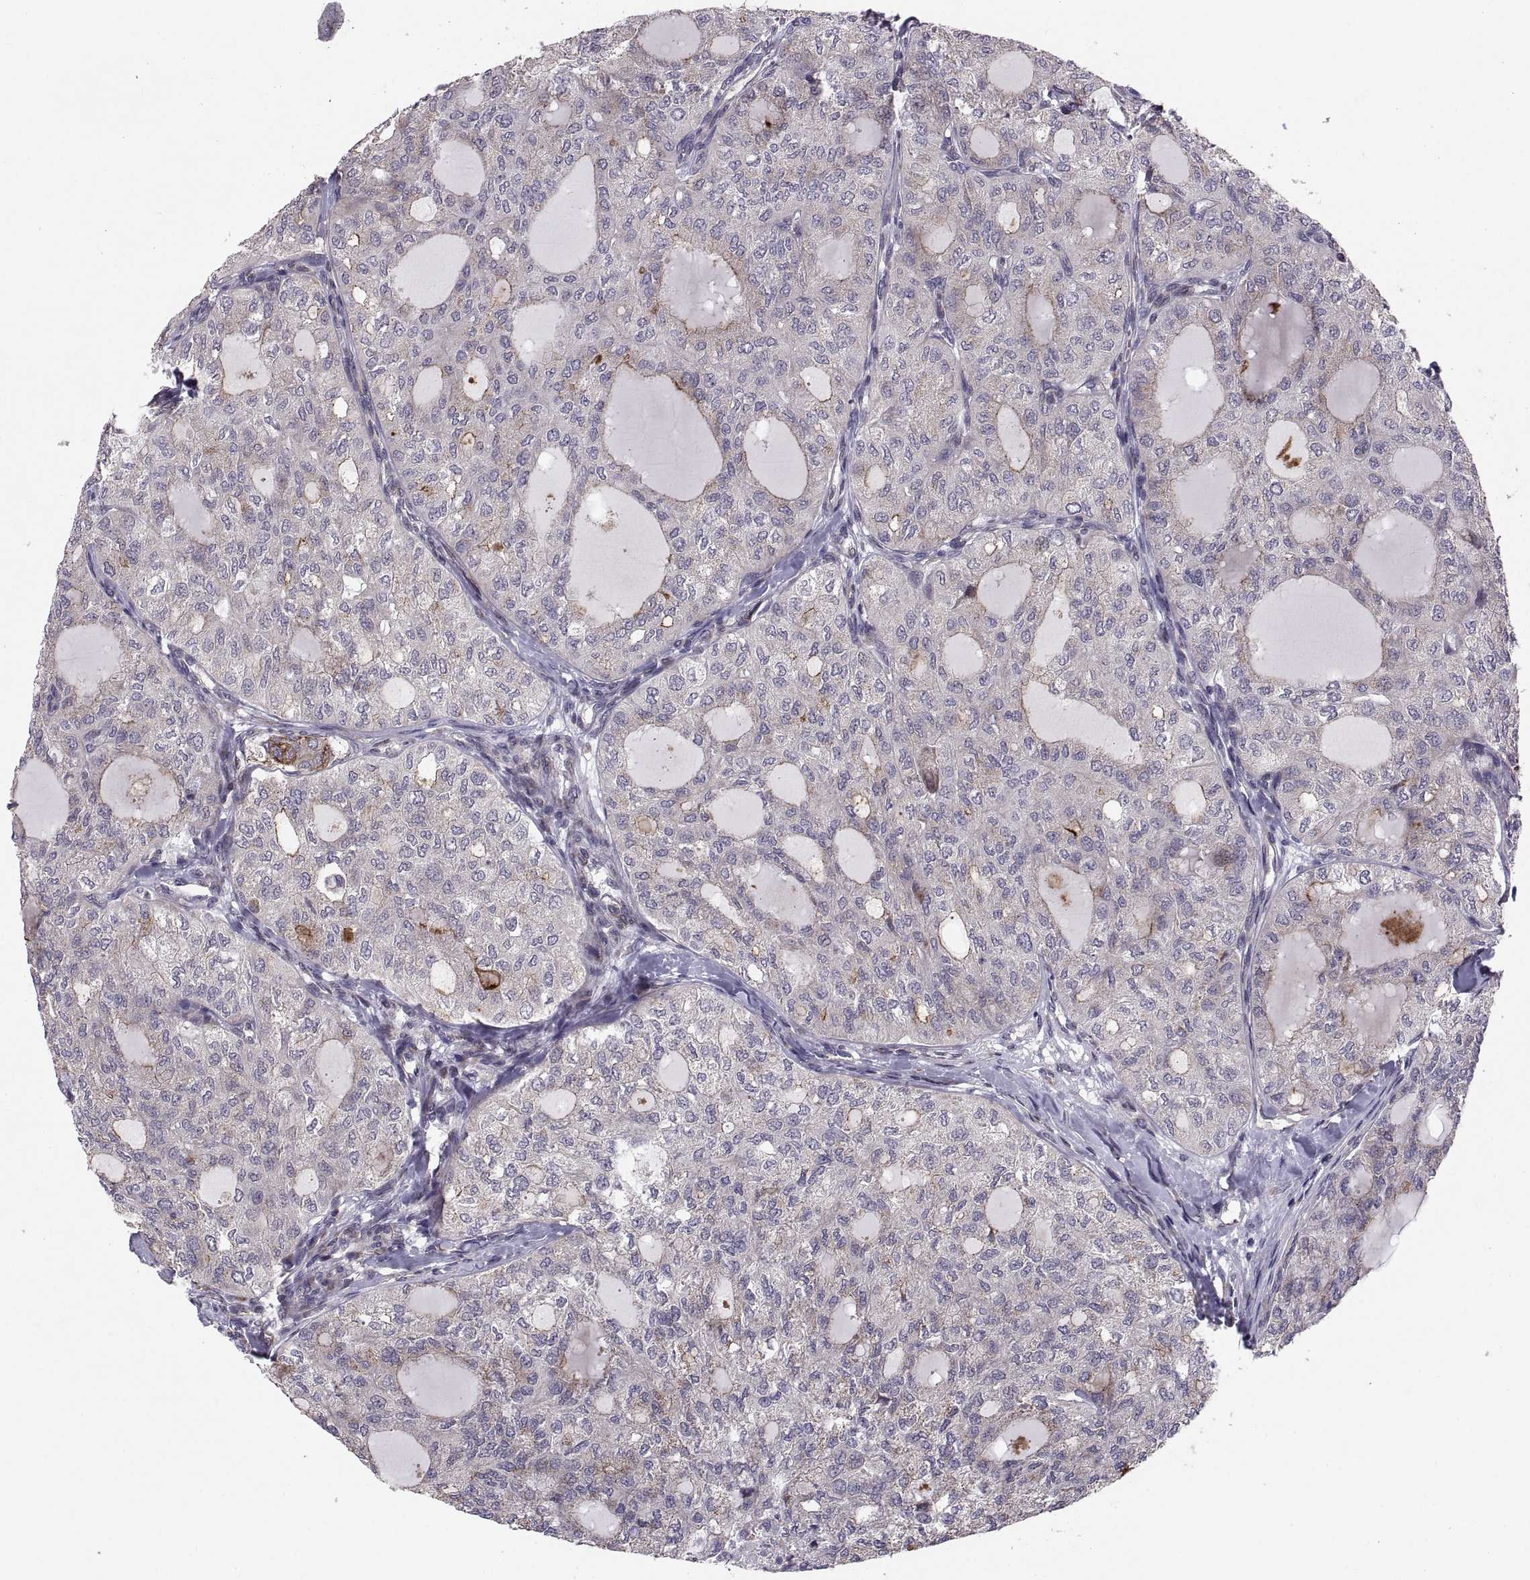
{"staining": {"intensity": "negative", "quantity": "none", "location": "none"}, "tissue": "thyroid cancer", "cell_type": "Tumor cells", "image_type": "cancer", "snomed": [{"axis": "morphology", "description": "Follicular adenoma carcinoma, NOS"}, {"axis": "topography", "description": "Thyroid gland"}], "caption": "Immunohistochemical staining of human follicular adenoma carcinoma (thyroid) displays no significant positivity in tumor cells.", "gene": "TESC", "patient": {"sex": "male", "age": 75}}